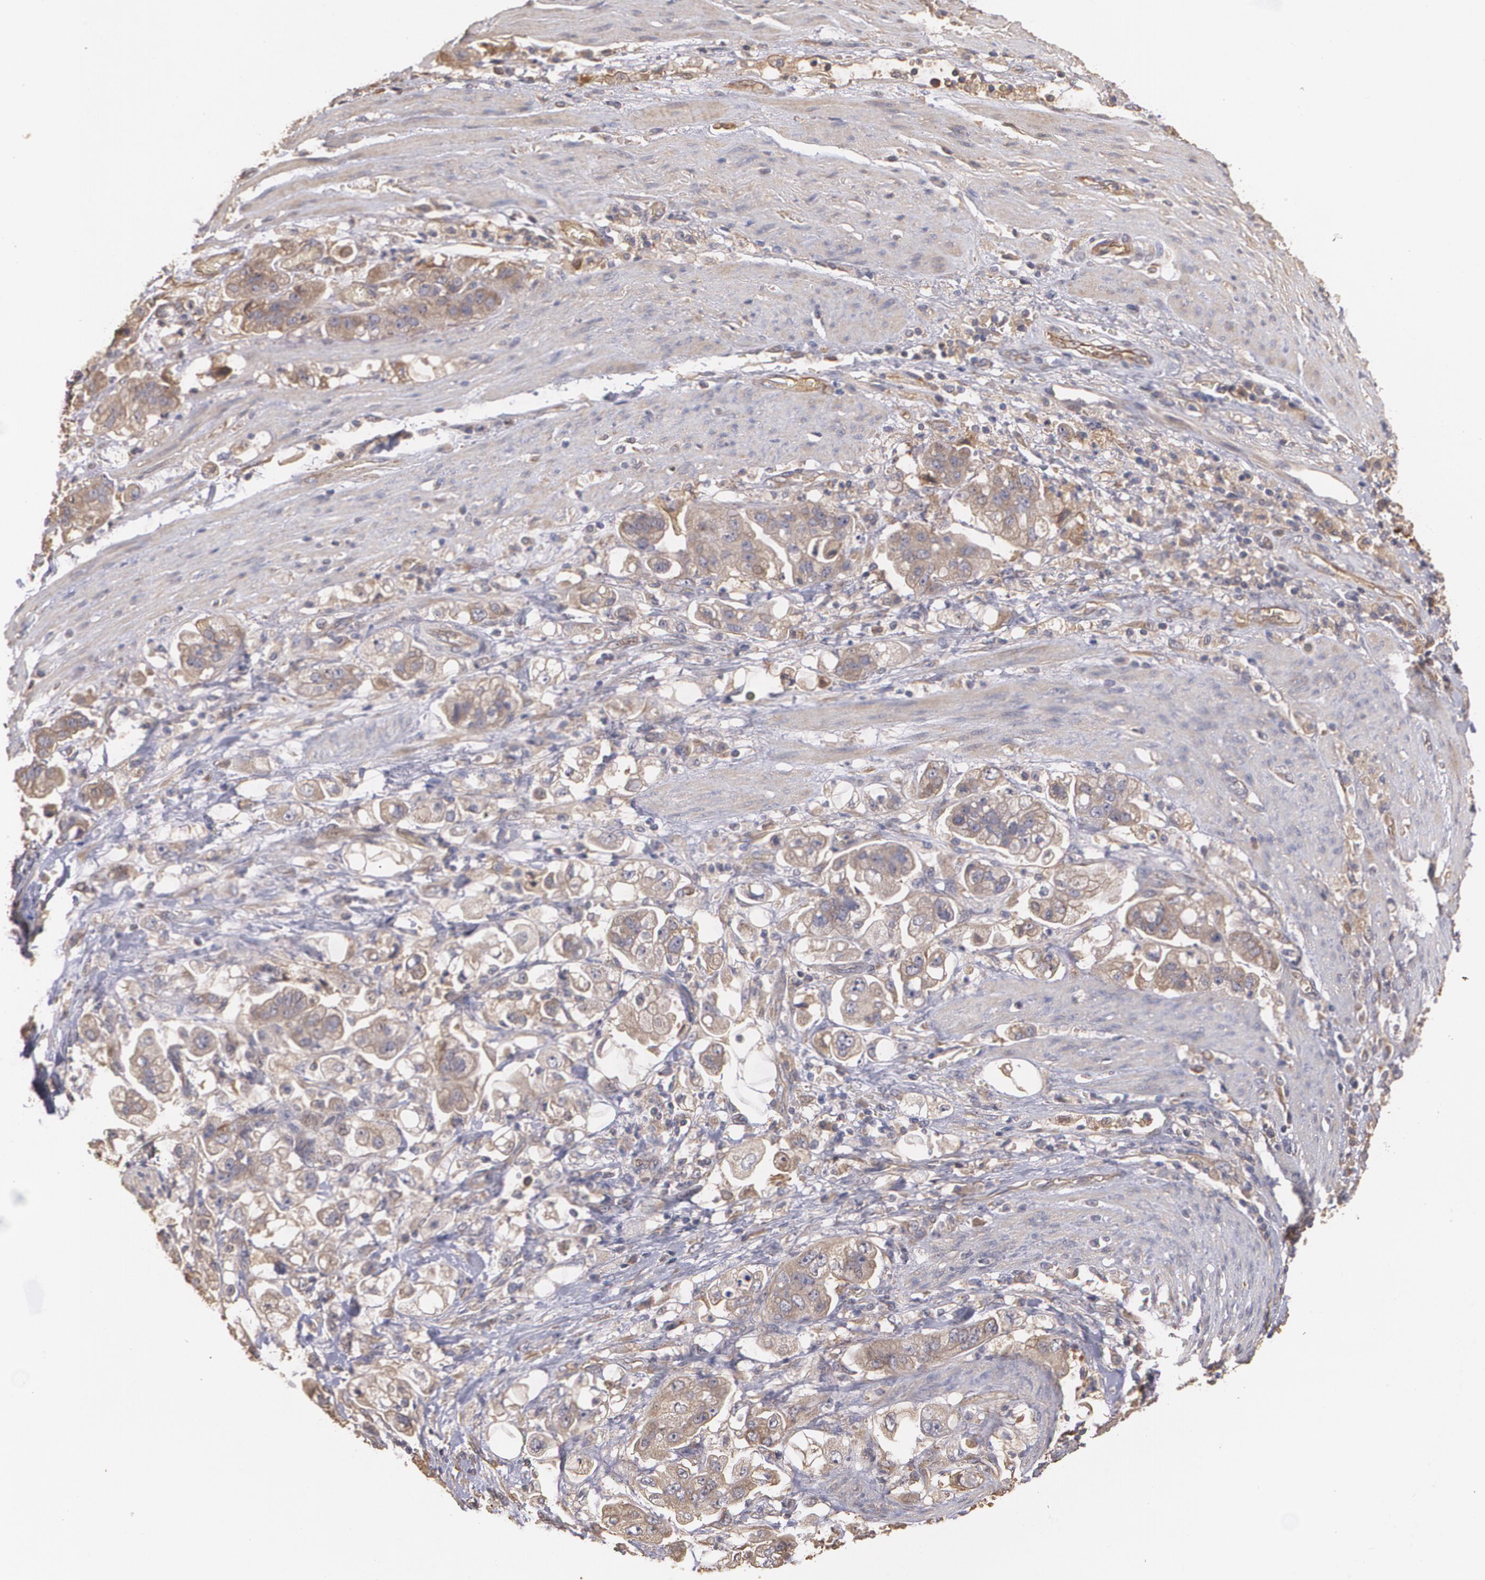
{"staining": {"intensity": "weak", "quantity": ">75%", "location": "cytoplasmic/membranous"}, "tissue": "stomach cancer", "cell_type": "Tumor cells", "image_type": "cancer", "snomed": [{"axis": "morphology", "description": "Adenocarcinoma, NOS"}, {"axis": "topography", "description": "Stomach"}], "caption": "This micrograph shows adenocarcinoma (stomach) stained with IHC to label a protein in brown. The cytoplasmic/membranous of tumor cells show weak positivity for the protein. Nuclei are counter-stained blue.", "gene": "PON1", "patient": {"sex": "male", "age": 62}}